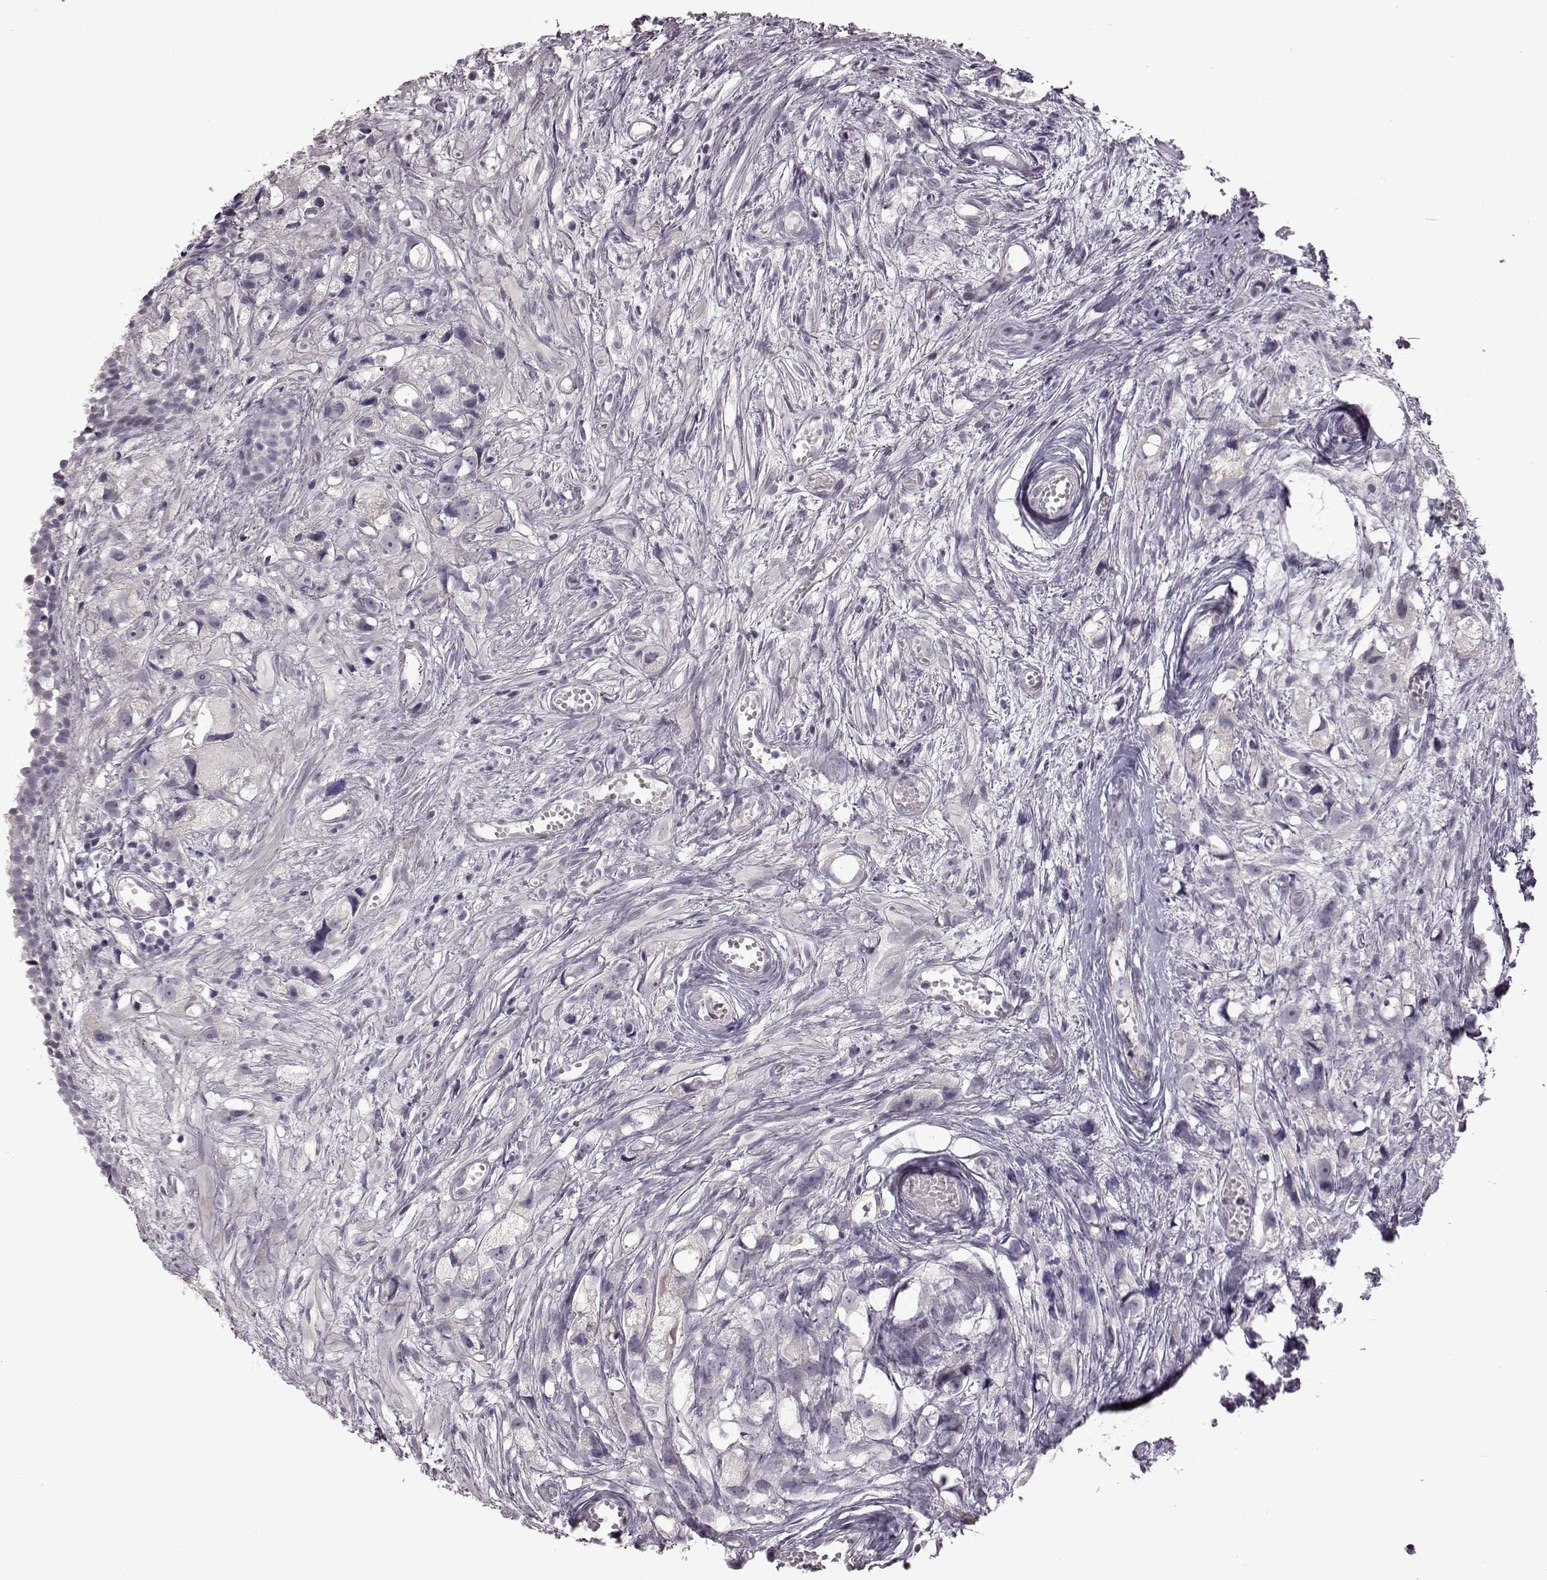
{"staining": {"intensity": "negative", "quantity": "none", "location": "none"}, "tissue": "prostate cancer", "cell_type": "Tumor cells", "image_type": "cancer", "snomed": [{"axis": "morphology", "description": "Adenocarcinoma, High grade"}, {"axis": "topography", "description": "Prostate"}], "caption": "Immunohistochemistry (IHC) micrograph of human prostate cancer (adenocarcinoma (high-grade)) stained for a protein (brown), which reveals no positivity in tumor cells.", "gene": "GAL", "patient": {"sex": "male", "age": 75}}